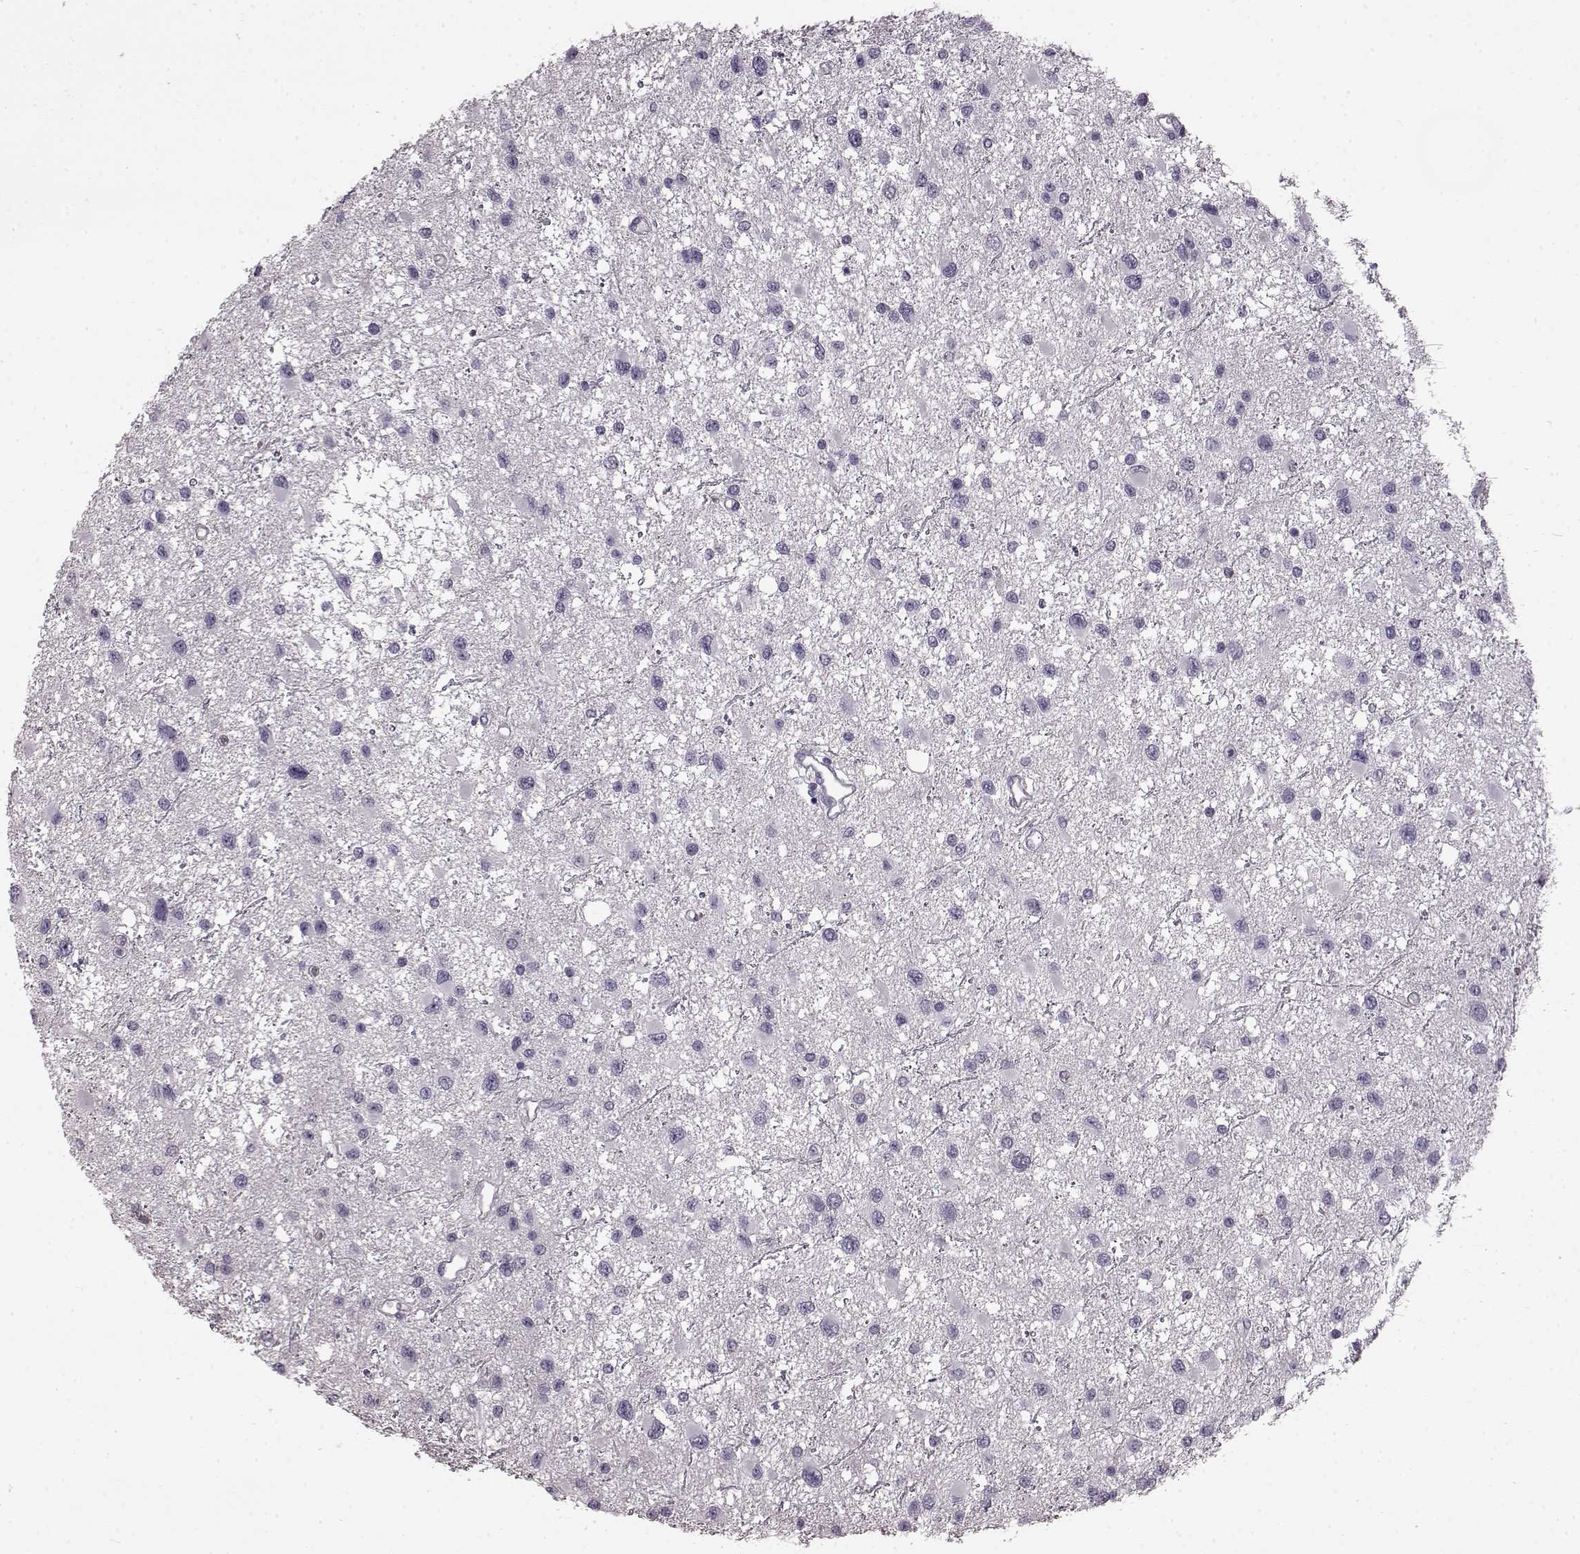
{"staining": {"intensity": "negative", "quantity": "none", "location": "none"}, "tissue": "glioma", "cell_type": "Tumor cells", "image_type": "cancer", "snomed": [{"axis": "morphology", "description": "Glioma, malignant, Low grade"}, {"axis": "topography", "description": "Brain"}], "caption": "DAB immunohistochemical staining of human glioma displays no significant staining in tumor cells.", "gene": "PRPH2", "patient": {"sex": "female", "age": 32}}